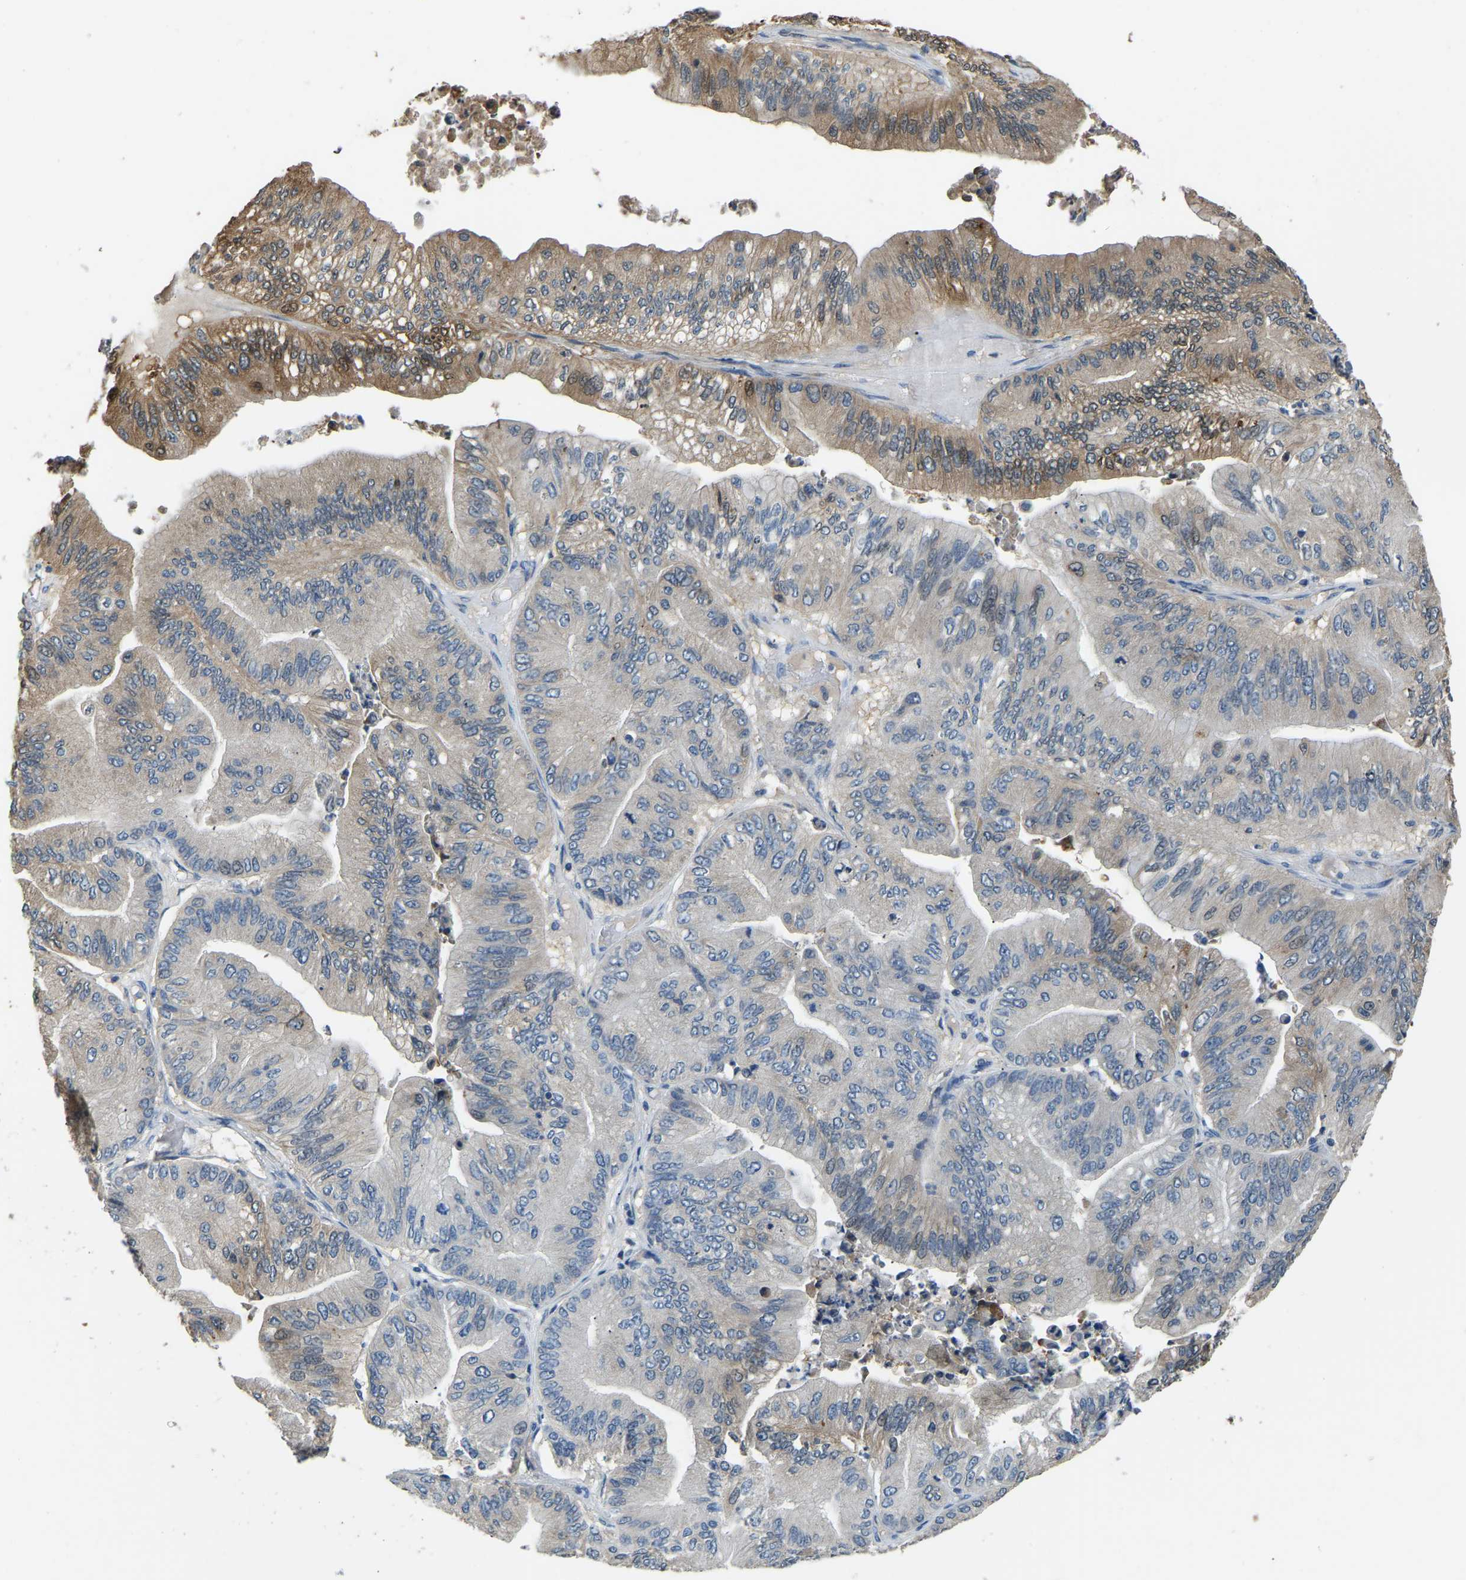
{"staining": {"intensity": "moderate", "quantity": "<25%", "location": "cytoplasmic/membranous"}, "tissue": "ovarian cancer", "cell_type": "Tumor cells", "image_type": "cancer", "snomed": [{"axis": "morphology", "description": "Cystadenocarcinoma, mucinous, NOS"}, {"axis": "topography", "description": "Ovary"}], "caption": "Human ovarian cancer (mucinous cystadenocarcinoma) stained for a protein (brown) demonstrates moderate cytoplasmic/membranous positive expression in about <25% of tumor cells.", "gene": "TUFM", "patient": {"sex": "female", "age": 61}}